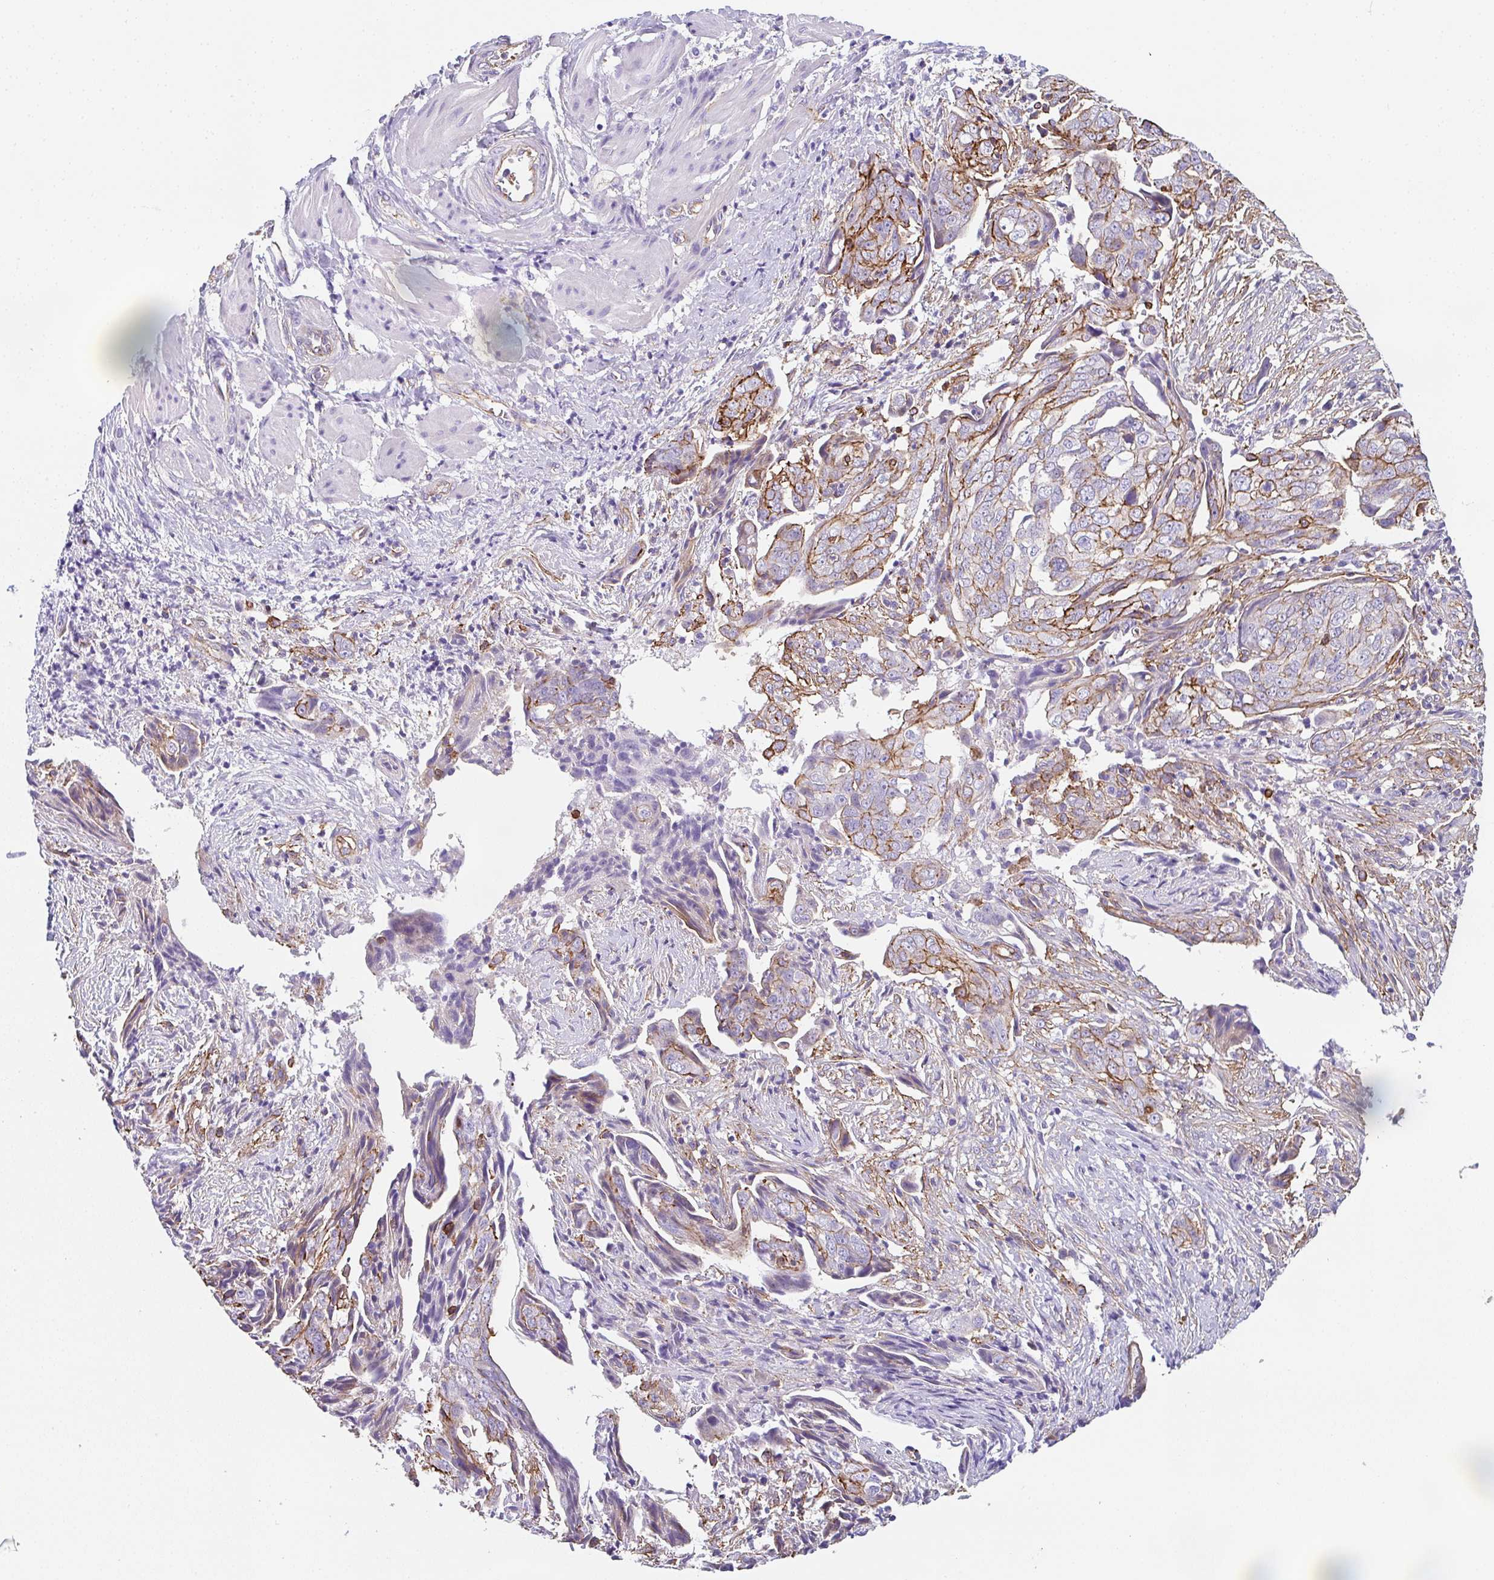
{"staining": {"intensity": "moderate", "quantity": "25%-75%", "location": "cytoplasmic/membranous"}, "tissue": "ovarian cancer", "cell_type": "Tumor cells", "image_type": "cancer", "snomed": [{"axis": "morphology", "description": "Carcinoma, endometroid"}, {"axis": "topography", "description": "Ovary"}], "caption": "Human ovarian cancer stained for a protein (brown) displays moderate cytoplasmic/membranous positive staining in approximately 25%-75% of tumor cells.", "gene": "DBN1", "patient": {"sex": "female", "age": 70}}